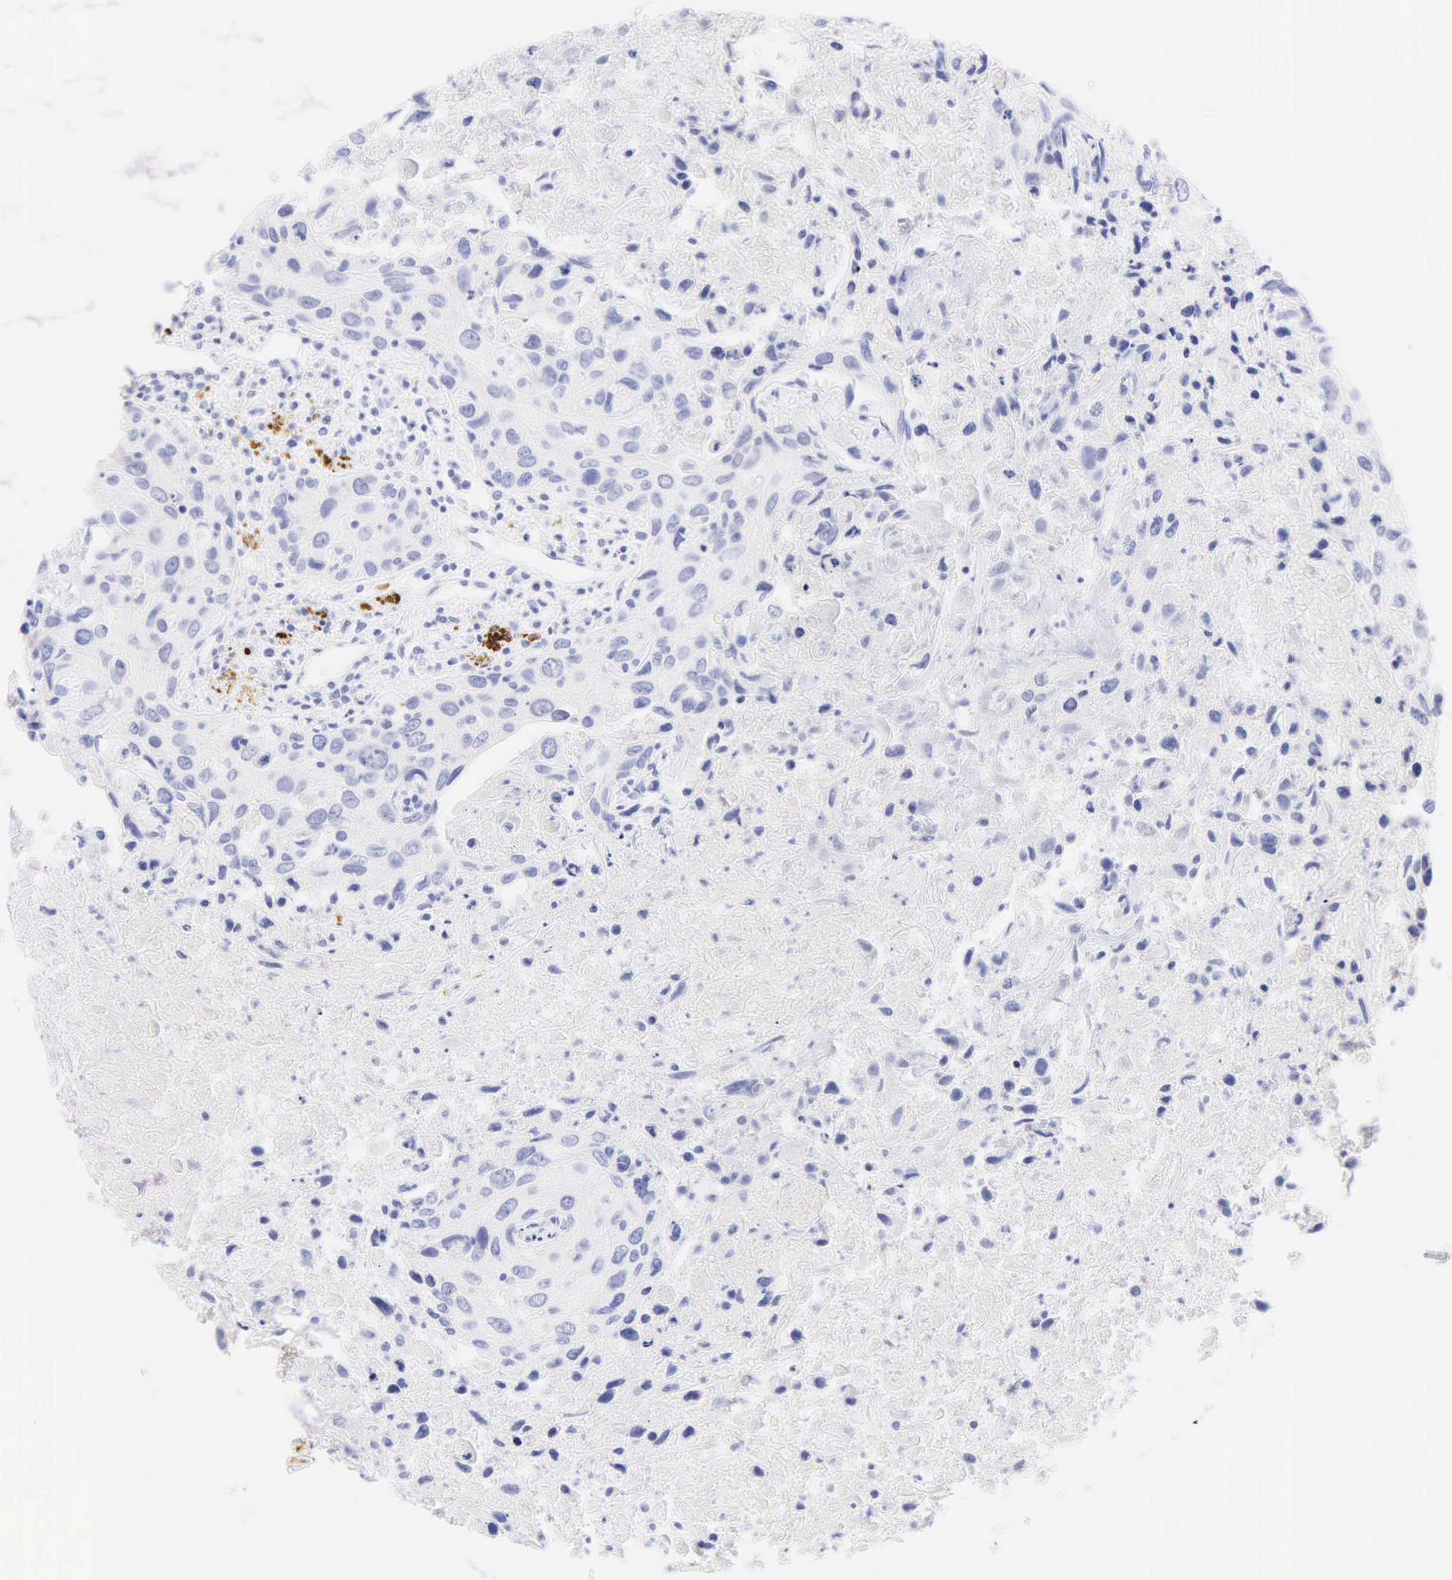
{"staining": {"intensity": "negative", "quantity": "none", "location": "none"}, "tissue": "urothelial cancer", "cell_type": "Tumor cells", "image_type": "cancer", "snomed": [{"axis": "morphology", "description": "Urothelial carcinoma, High grade"}, {"axis": "topography", "description": "Urinary bladder"}], "caption": "This is an immunohistochemistry (IHC) histopathology image of human urothelial cancer. There is no expression in tumor cells.", "gene": "DES", "patient": {"sex": "male", "age": 71}}